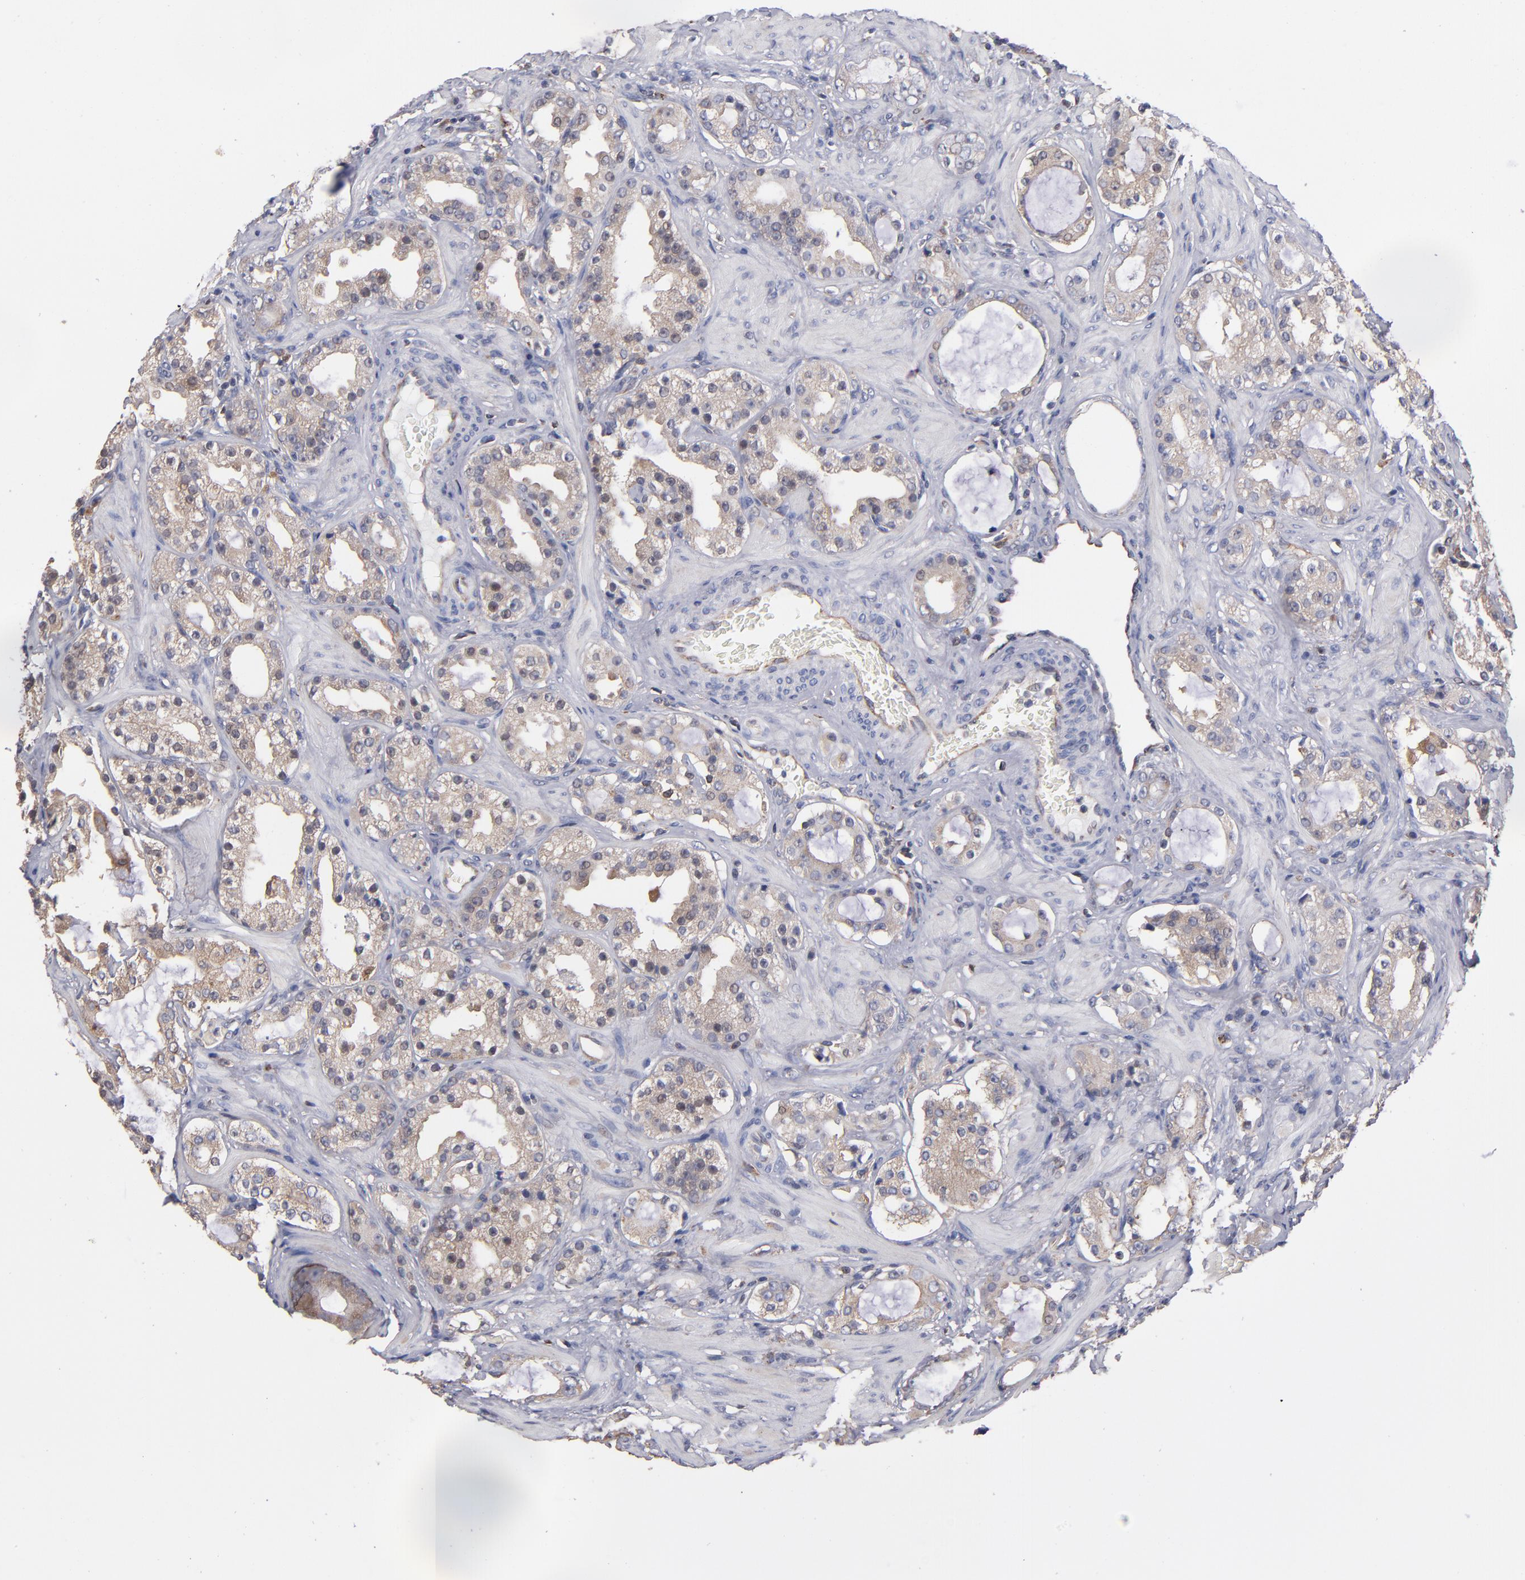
{"staining": {"intensity": "moderate", "quantity": "25%-75%", "location": "cytoplasmic/membranous"}, "tissue": "prostate cancer", "cell_type": "Tumor cells", "image_type": "cancer", "snomed": [{"axis": "morphology", "description": "Adenocarcinoma, Medium grade"}, {"axis": "topography", "description": "Prostate"}], "caption": "This image demonstrates IHC staining of human prostate cancer (medium-grade adenocarcinoma), with medium moderate cytoplasmic/membranous positivity in approximately 25%-75% of tumor cells.", "gene": "GMFG", "patient": {"sex": "male", "age": 73}}